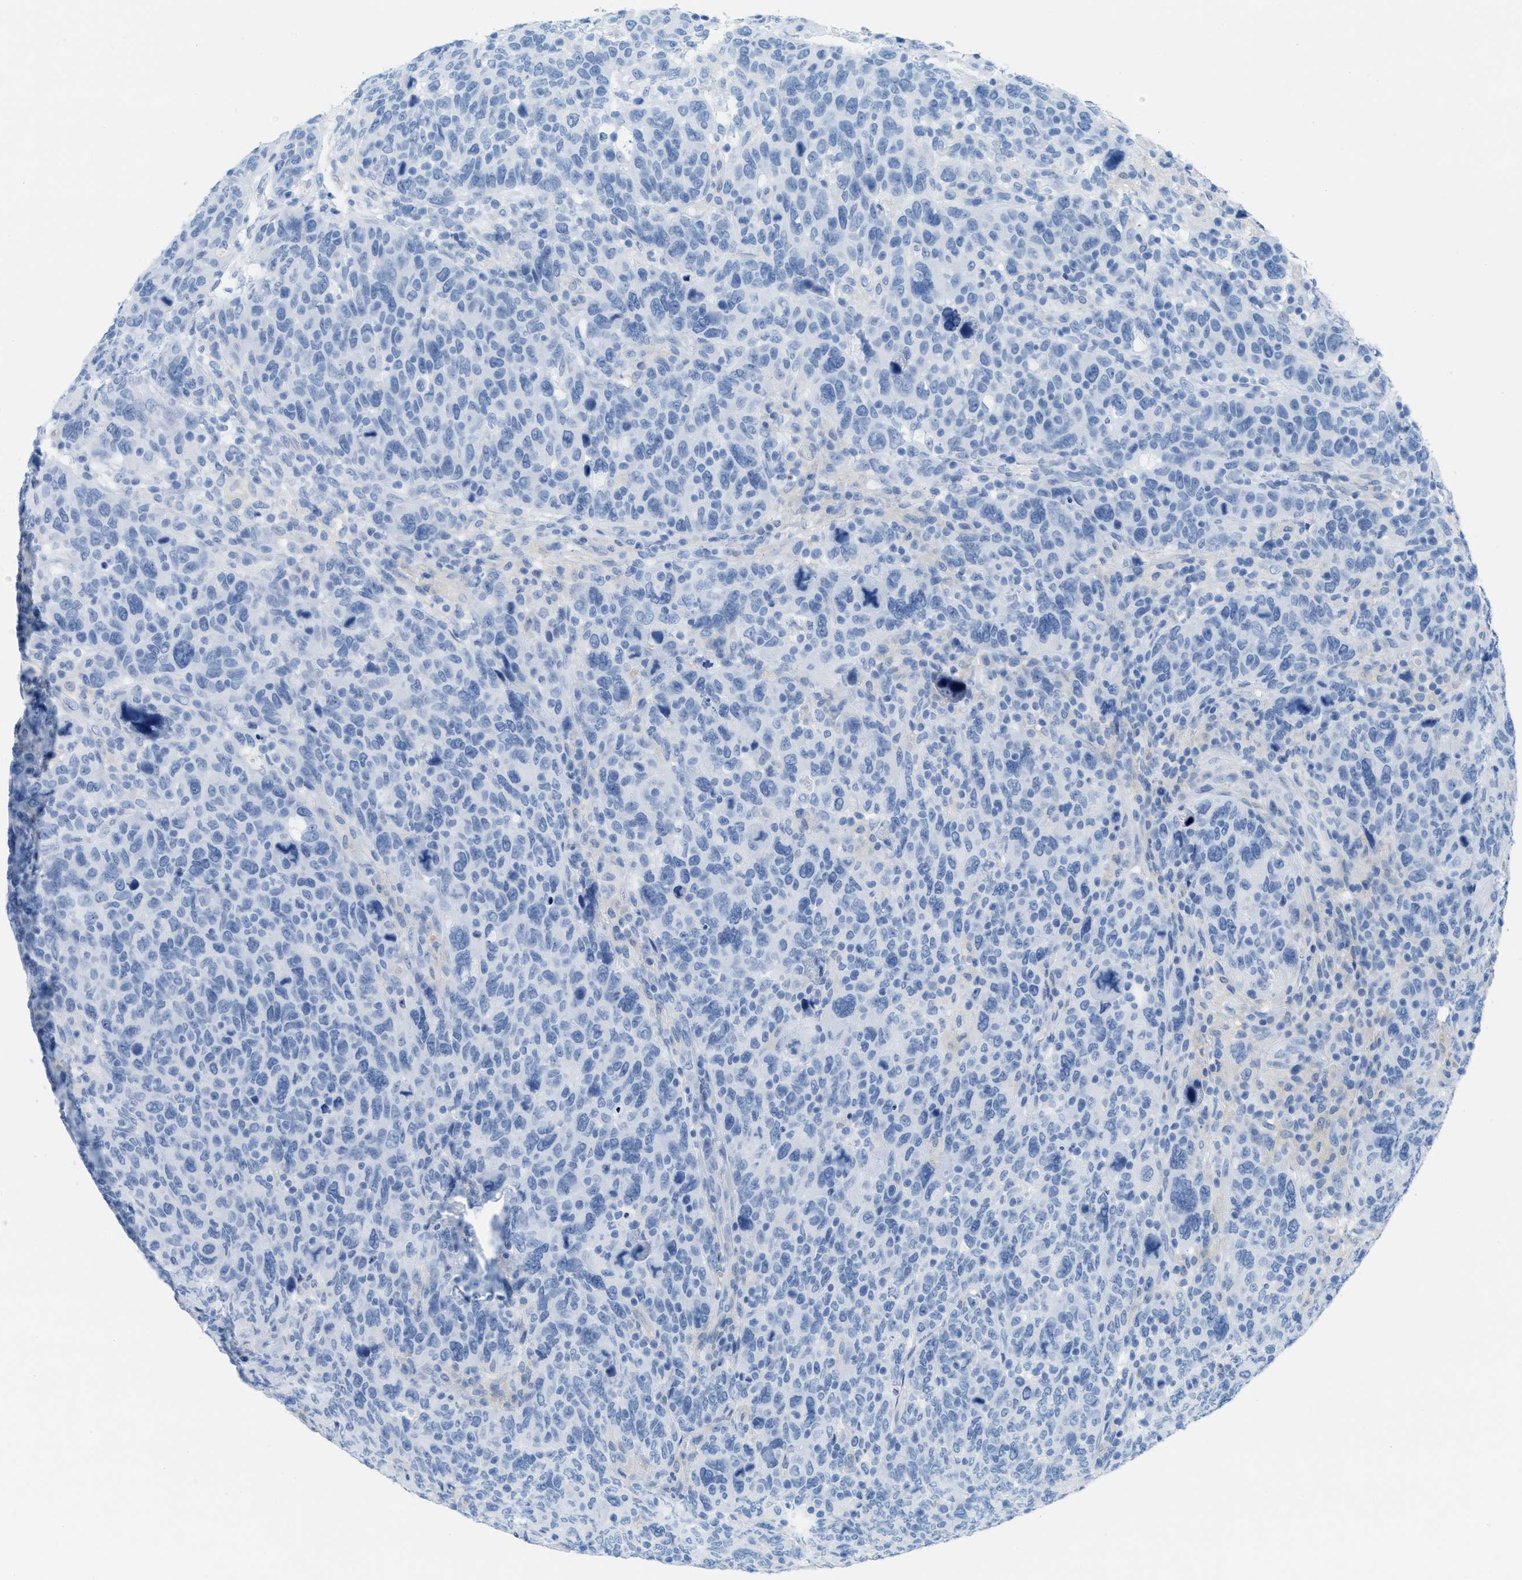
{"staining": {"intensity": "negative", "quantity": "none", "location": "none"}, "tissue": "breast cancer", "cell_type": "Tumor cells", "image_type": "cancer", "snomed": [{"axis": "morphology", "description": "Duct carcinoma"}, {"axis": "topography", "description": "Breast"}], "caption": "DAB (3,3'-diaminobenzidine) immunohistochemical staining of breast cancer (invasive ductal carcinoma) demonstrates no significant positivity in tumor cells.", "gene": "ASGR1", "patient": {"sex": "female", "age": 37}}